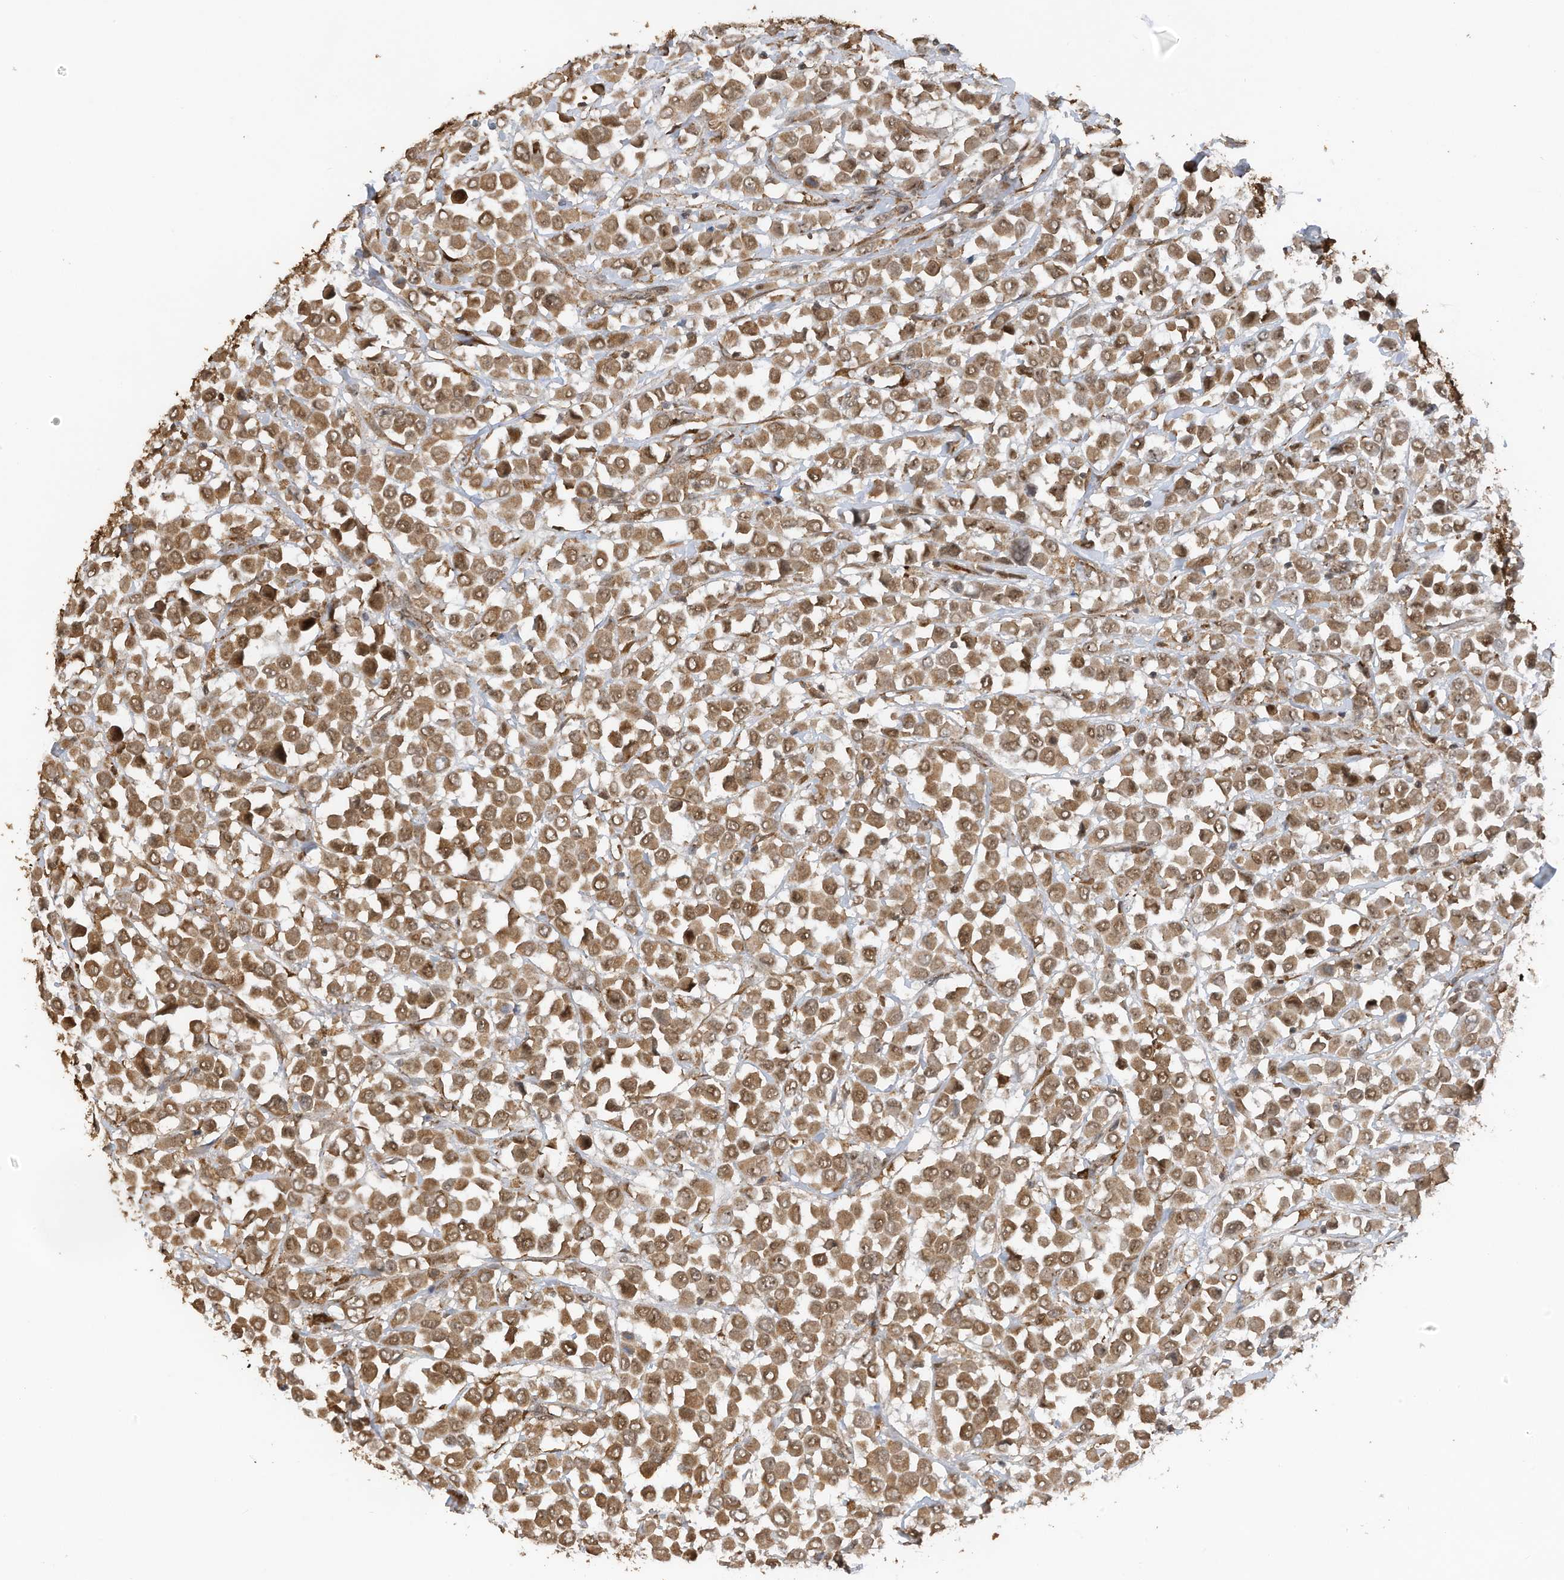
{"staining": {"intensity": "moderate", "quantity": ">75%", "location": "cytoplasmic/membranous,nuclear"}, "tissue": "breast cancer", "cell_type": "Tumor cells", "image_type": "cancer", "snomed": [{"axis": "morphology", "description": "Duct carcinoma"}, {"axis": "topography", "description": "Breast"}], "caption": "Immunohistochemical staining of breast cancer displays moderate cytoplasmic/membranous and nuclear protein expression in approximately >75% of tumor cells.", "gene": "ERLEC1", "patient": {"sex": "female", "age": 61}}